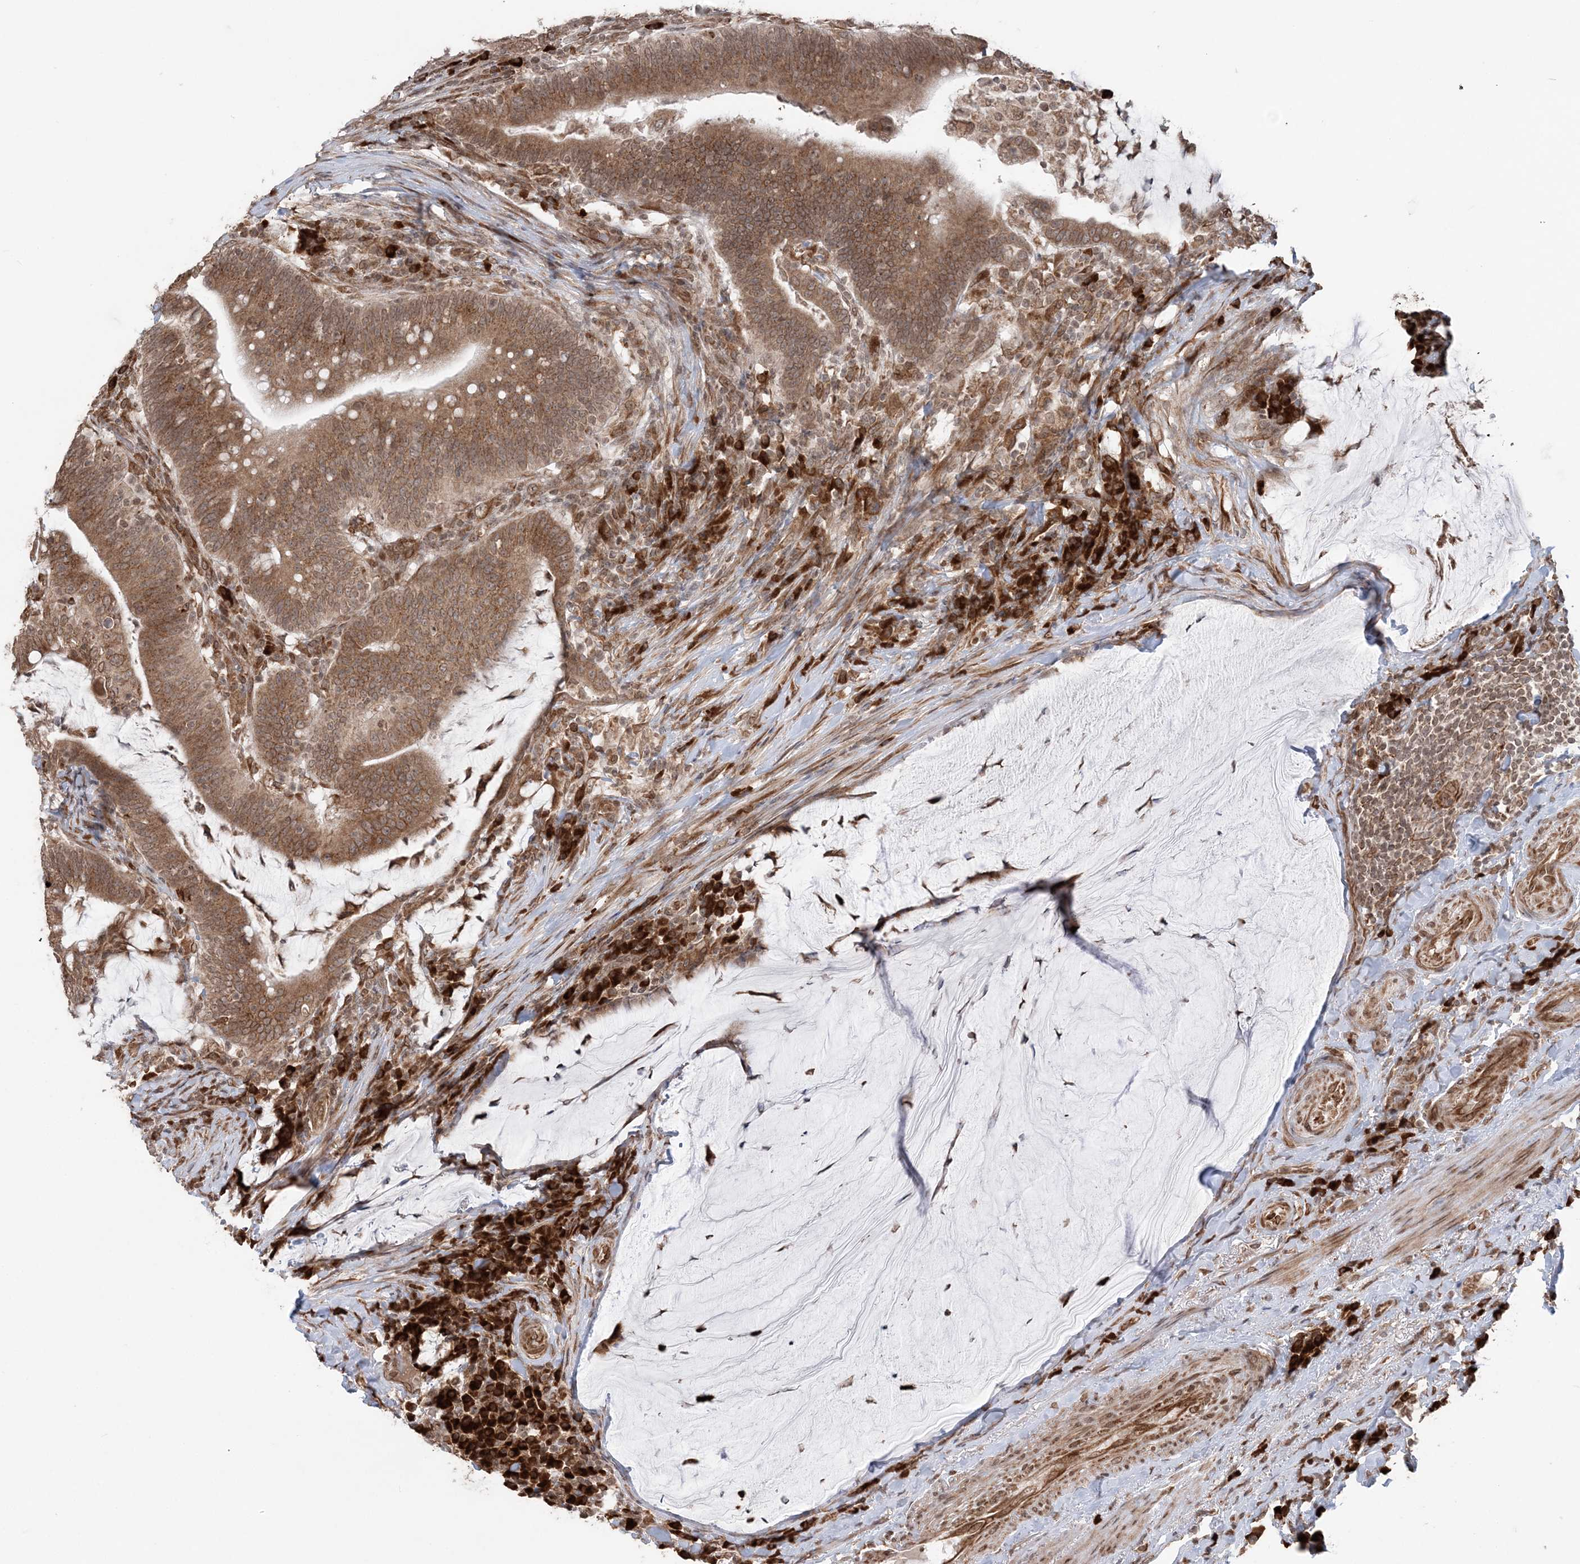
{"staining": {"intensity": "moderate", "quantity": ">75%", "location": "cytoplasmic/membranous"}, "tissue": "colorectal cancer", "cell_type": "Tumor cells", "image_type": "cancer", "snomed": [{"axis": "morphology", "description": "Normal tissue, NOS"}, {"axis": "morphology", "description": "Adenocarcinoma, NOS"}, {"axis": "topography", "description": "Colon"}], "caption": "Protein analysis of colorectal cancer (adenocarcinoma) tissue demonstrates moderate cytoplasmic/membranous expression in about >75% of tumor cells.", "gene": "TMED10", "patient": {"sex": "female", "age": 66}}